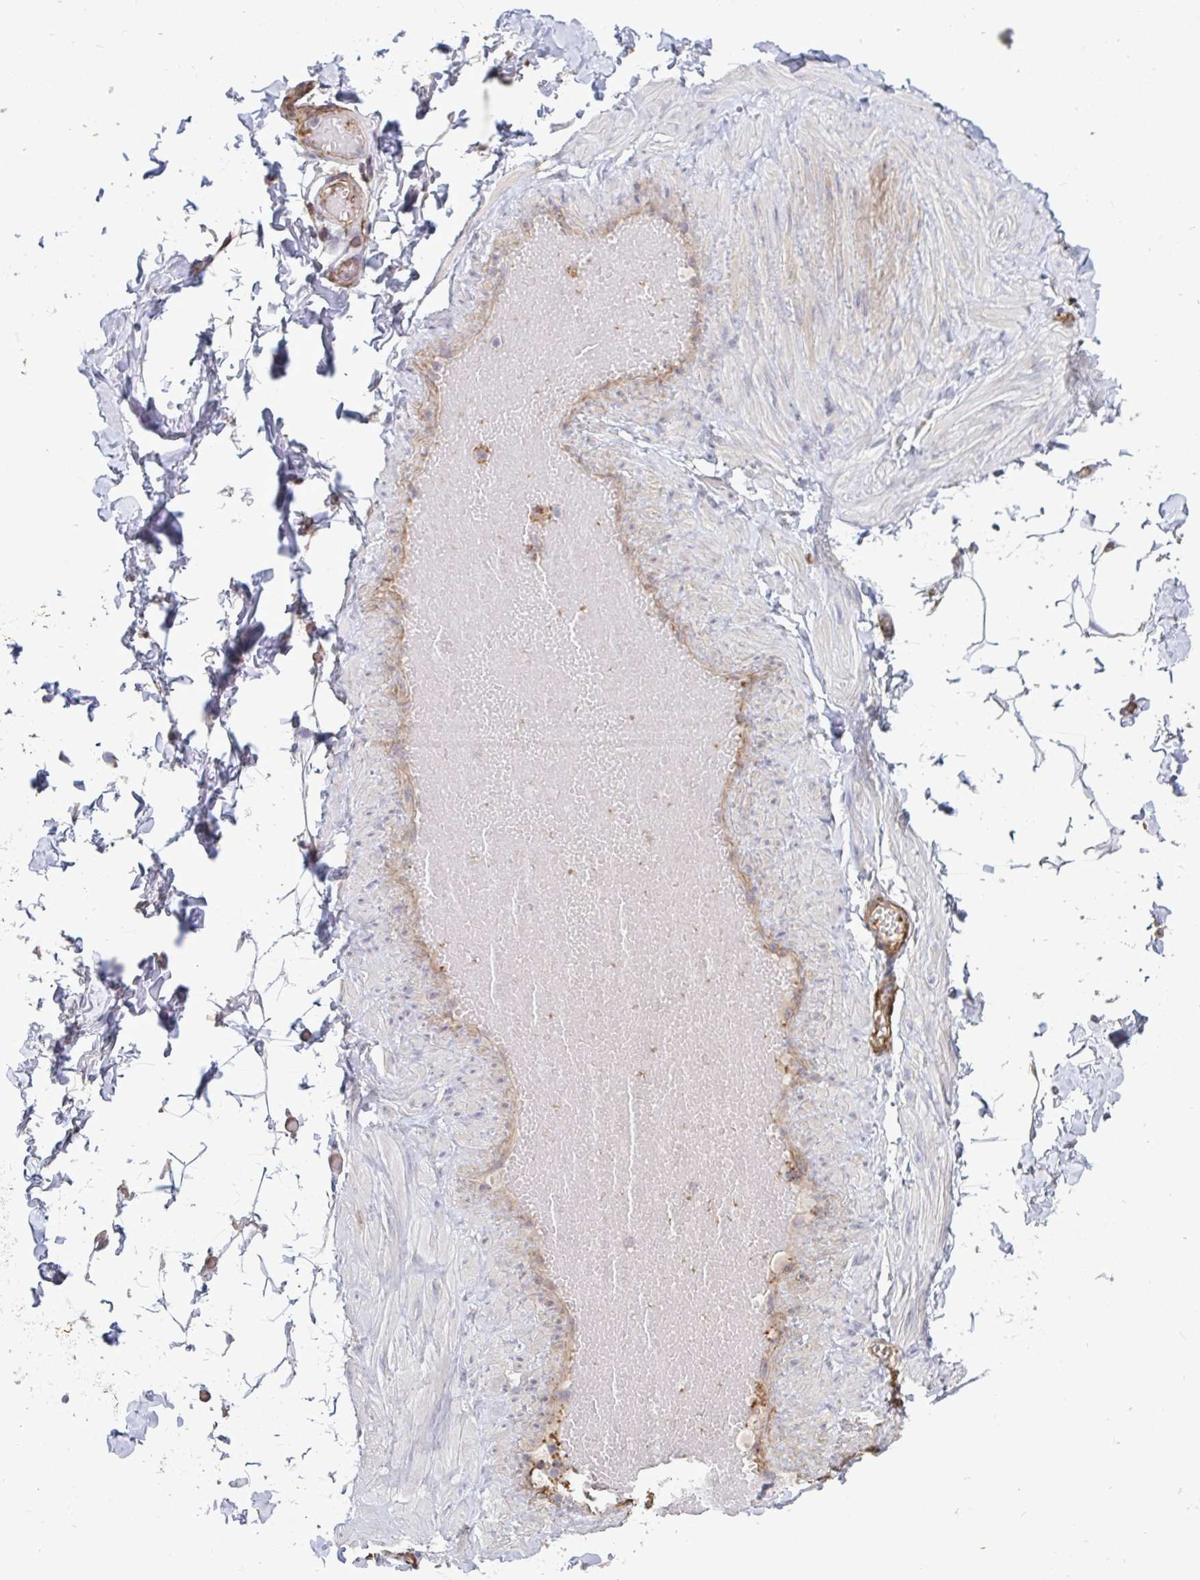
{"staining": {"intensity": "negative", "quantity": "none", "location": "none"}, "tissue": "adipose tissue", "cell_type": "Adipocytes", "image_type": "normal", "snomed": [{"axis": "morphology", "description": "Normal tissue, NOS"}, {"axis": "topography", "description": "Soft tissue"}, {"axis": "topography", "description": "Adipose tissue"}, {"axis": "topography", "description": "Vascular tissue"}, {"axis": "topography", "description": "Peripheral nerve tissue"}], "caption": "Immunohistochemical staining of normal human adipose tissue demonstrates no significant positivity in adipocytes.", "gene": "ISCU", "patient": {"sex": "male", "age": 29}}